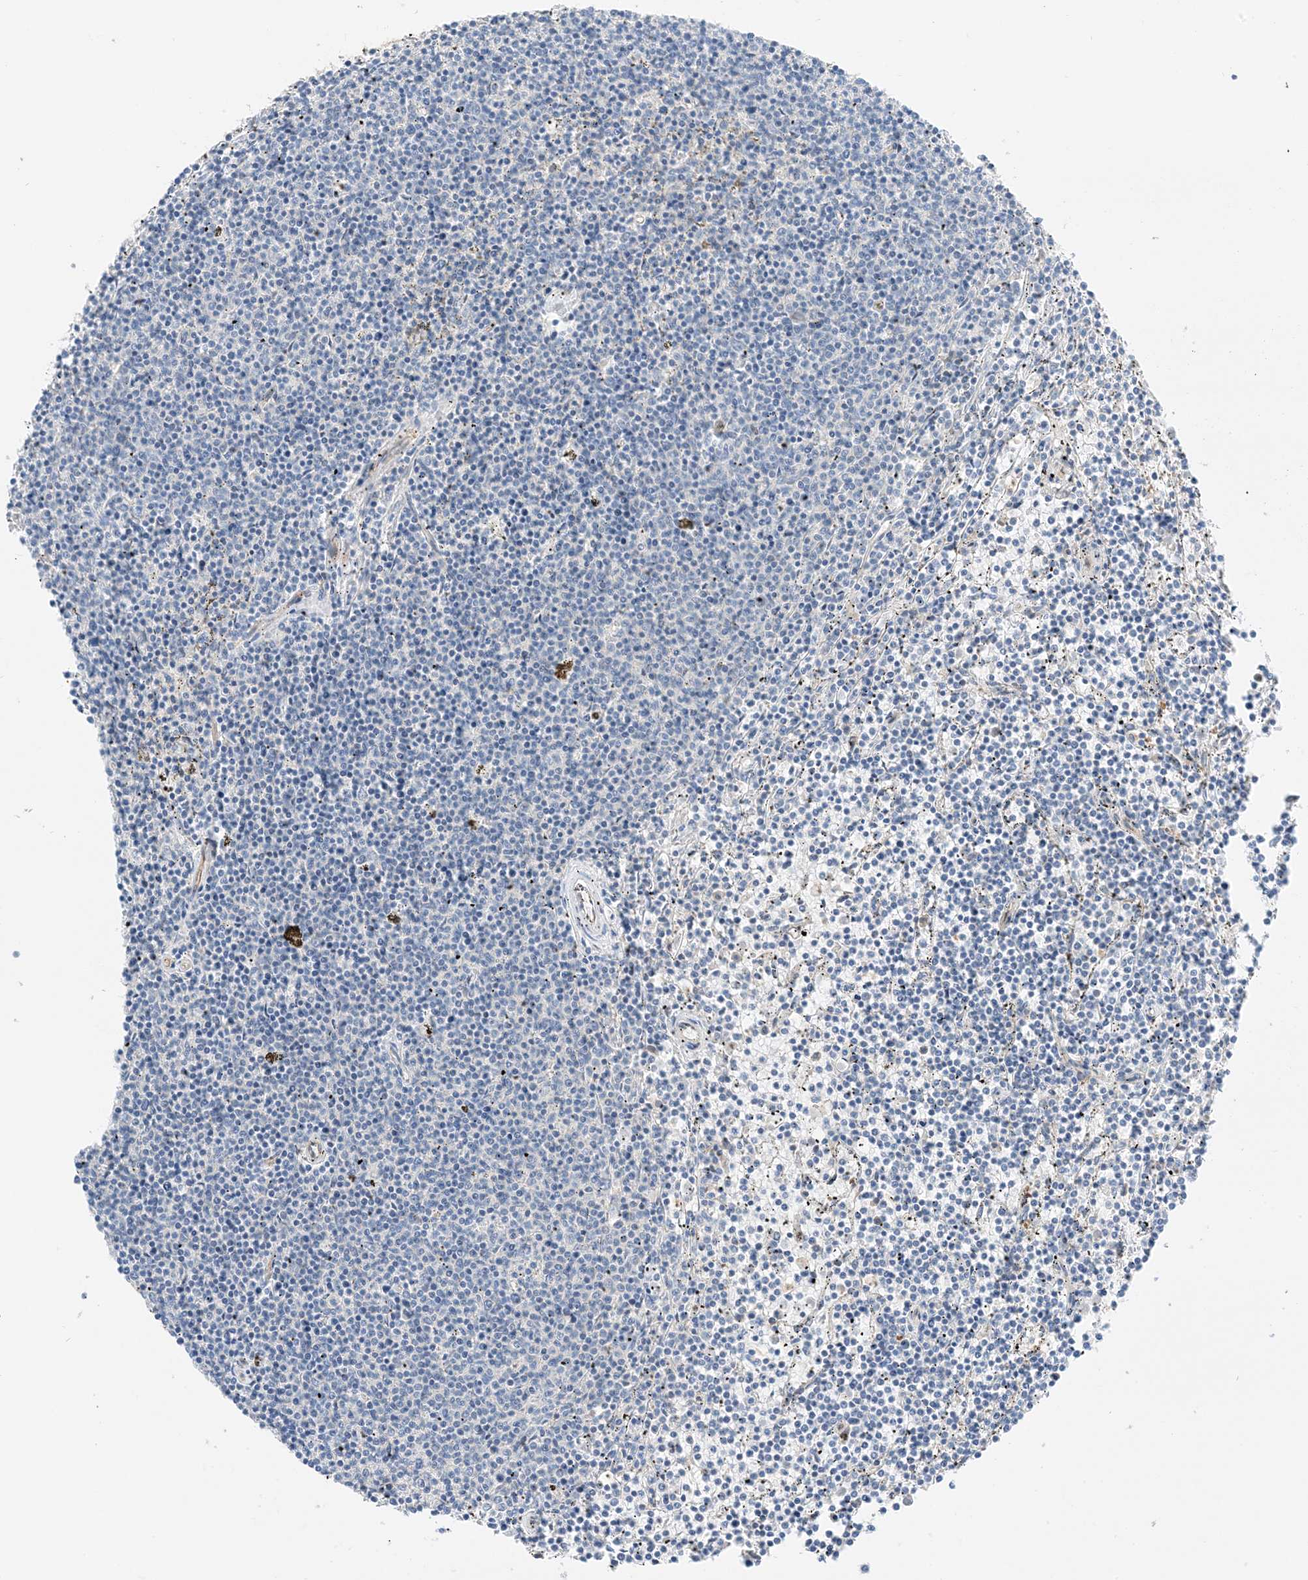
{"staining": {"intensity": "negative", "quantity": "none", "location": "none"}, "tissue": "lymphoma", "cell_type": "Tumor cells", "image_type": "cancer", "snomed": [{"axis": "morphology", "description": "Malignant lymphoma, non-Hodgkin's type, Low grade"}, {"axis": "topography", "description": "Spleen"}], "caption": "A high-resolution histopathology image shows immunohistochemistry (IHC) staining of lymphoma, which demonstrates no significant positivity in tumor cells.", "gene": "KIFBP", "patient": {"sex": "female", "age": 50}}